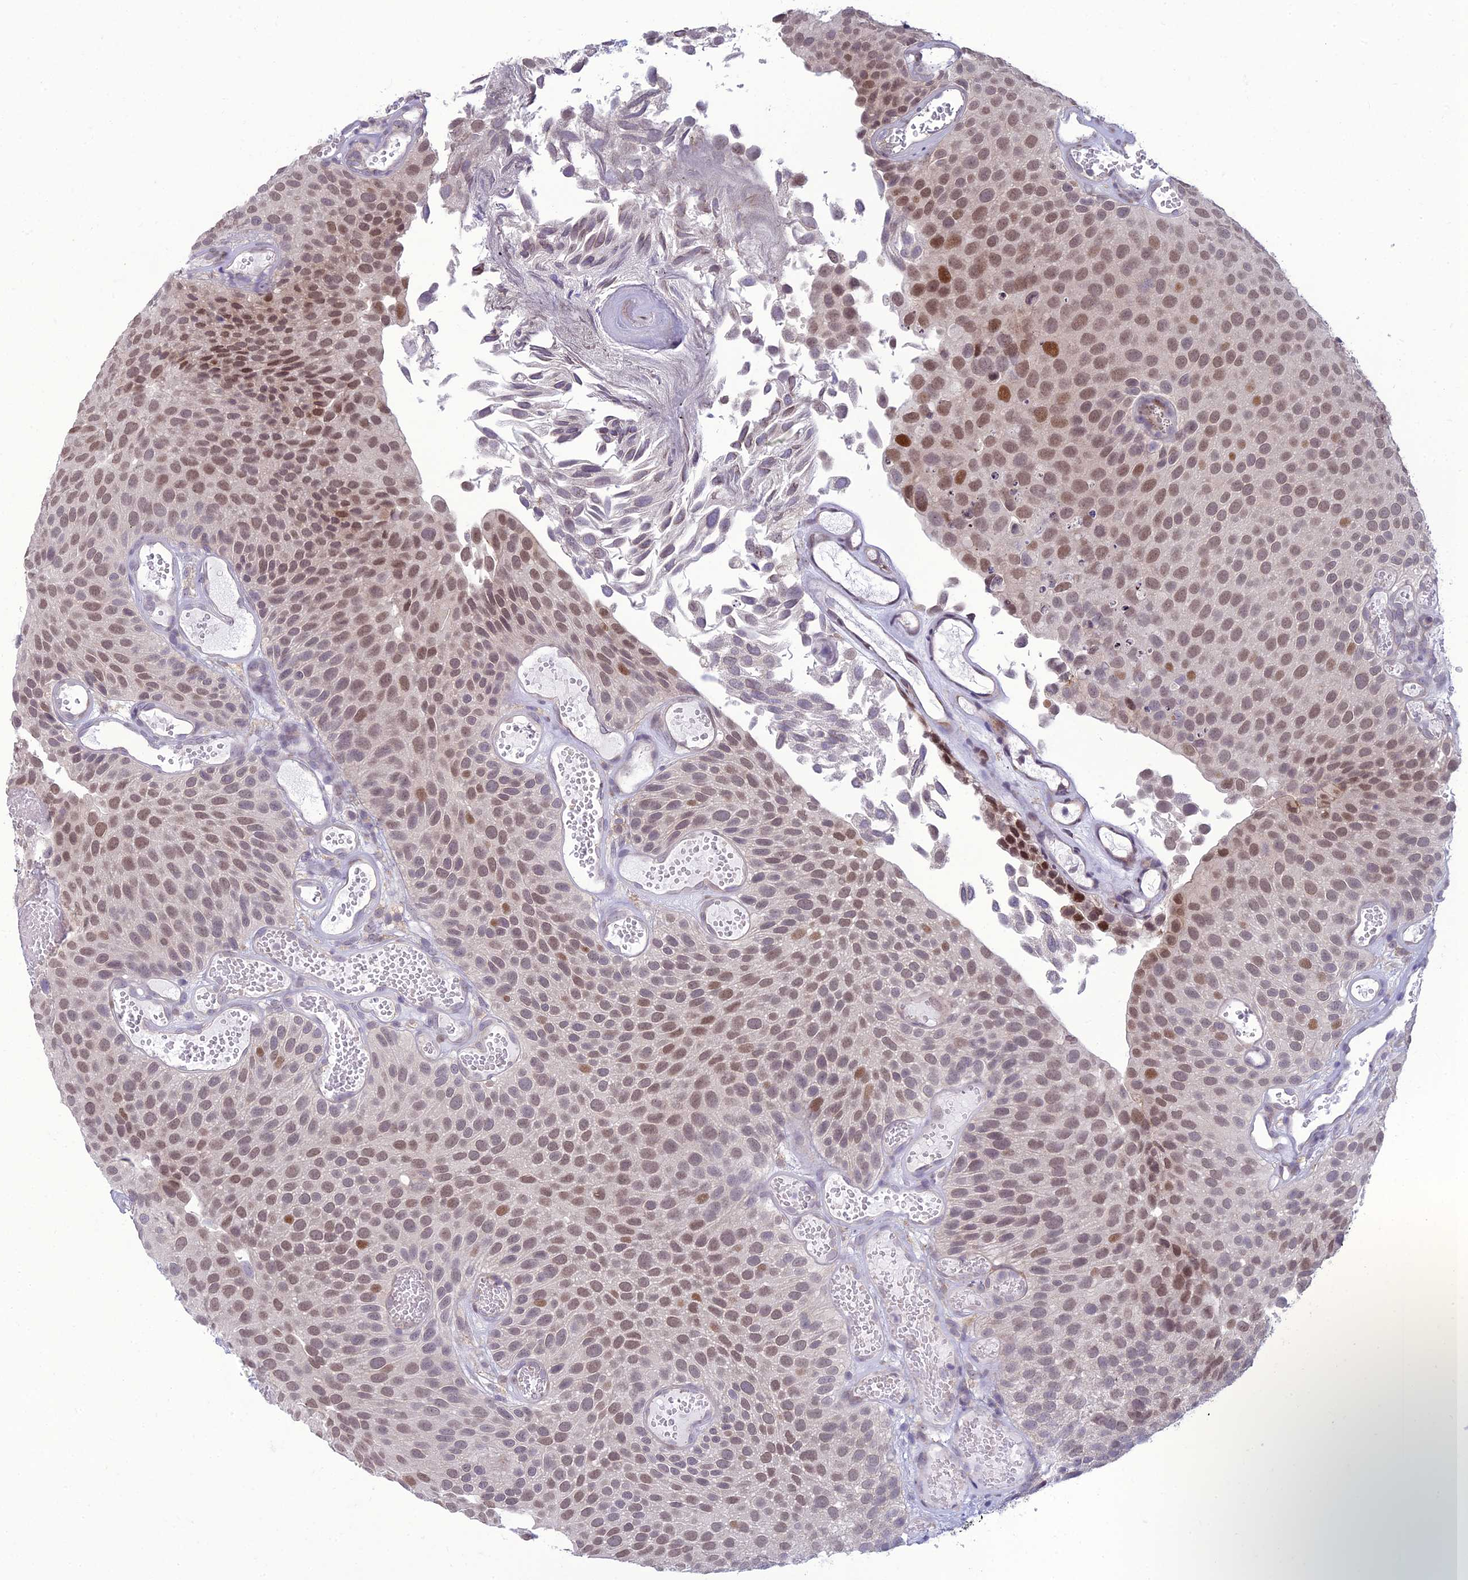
{"staining": {"intensity": "moderate", "quantity": ">75%", "location": "nuclear"}, "tissue": "urothelial cancer", "cell_type": "Tumor cells", "image_type": "cancer", "snomed": [{"axis": "morphology", "description": "Urothelial carcinoma, Low grade"}, {"axis": "topography", "description": "Urinary bladder"}], "caption": "Immunohistochemical staining of human urothelial cancer reveals medium levels of moderate nuclear staining in approximately >75% of tumor cells.", "gene": "DTX2", "patient": {"sex": "male", "age": 89}}